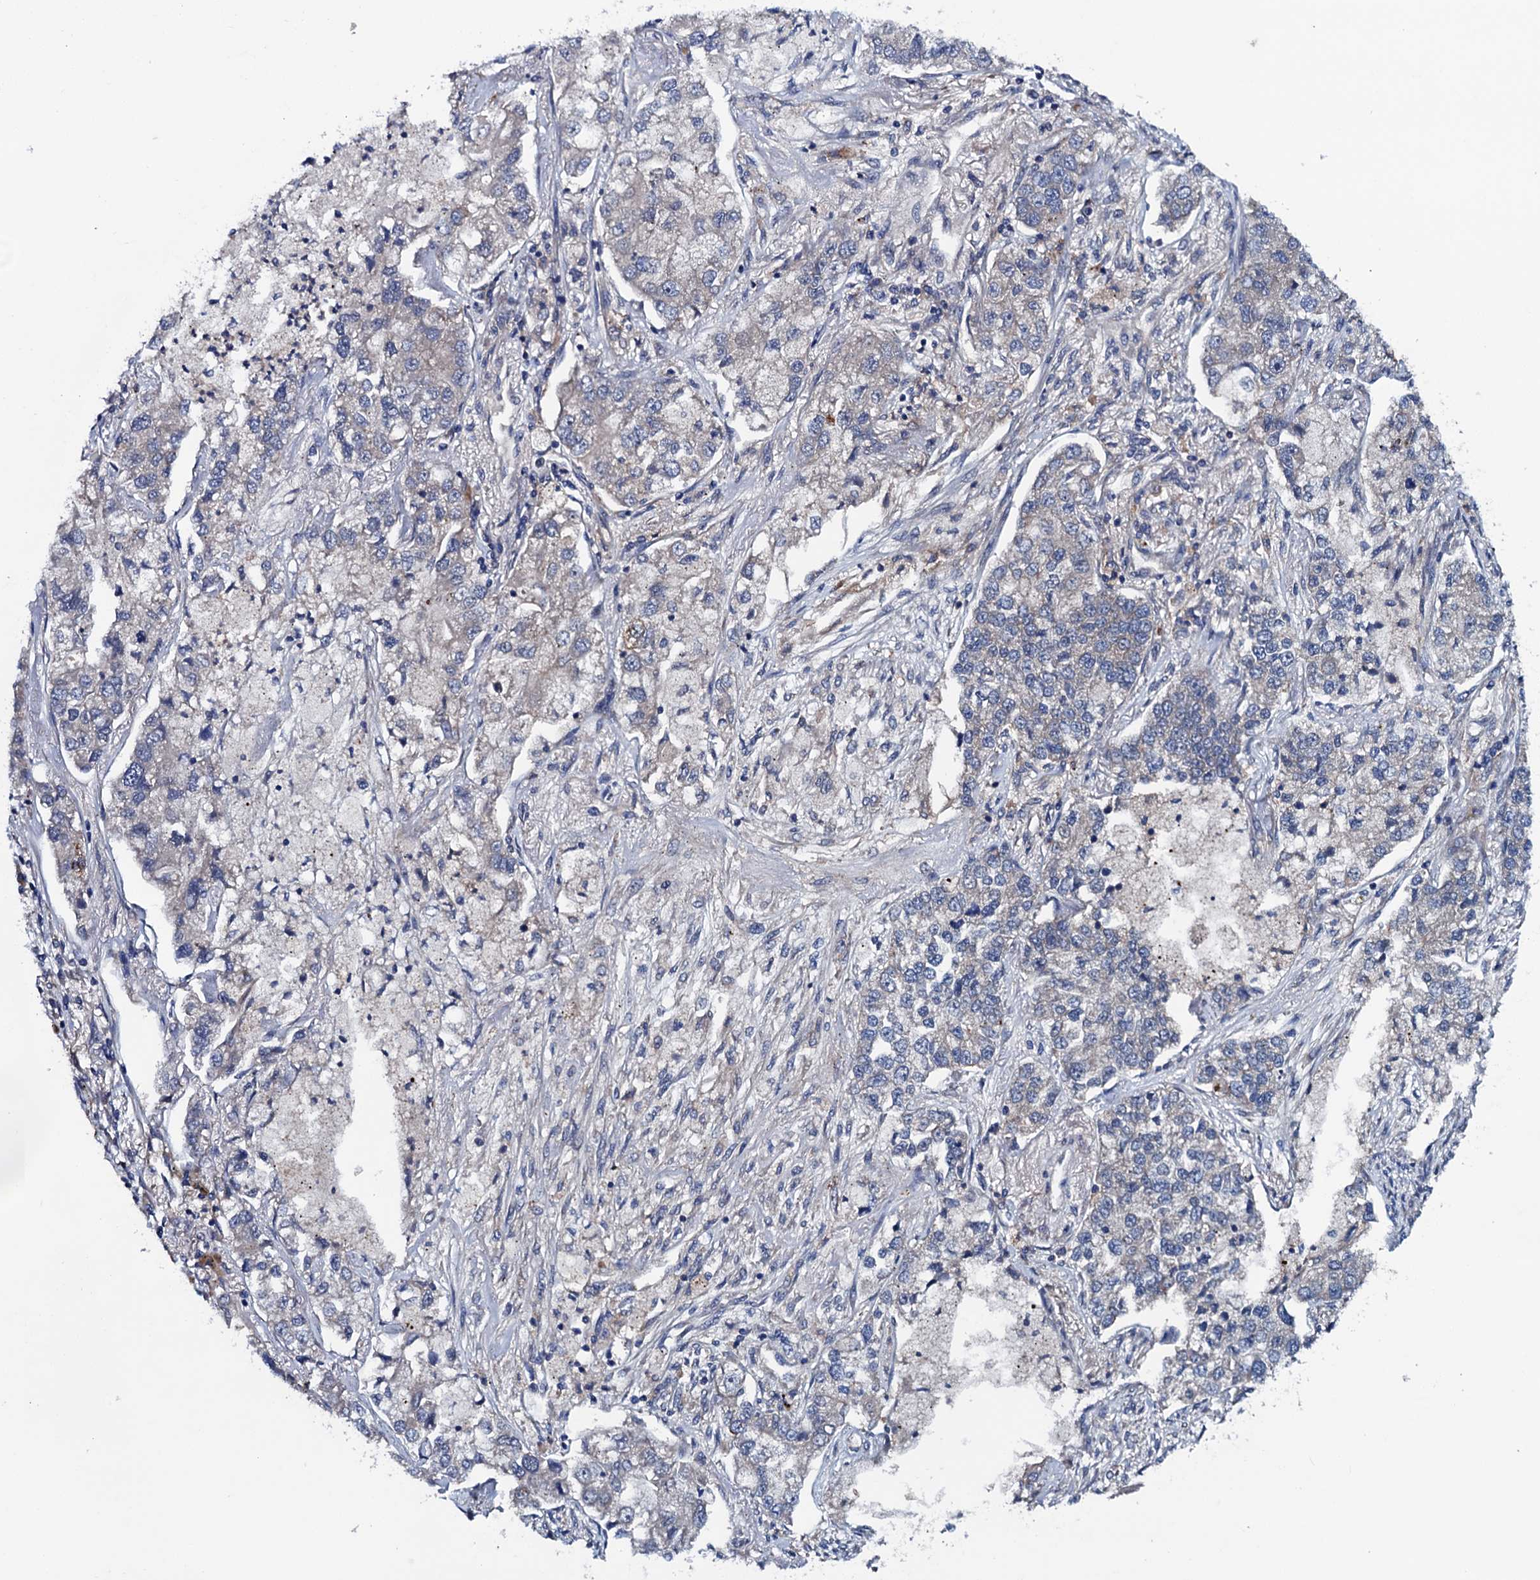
{"staining": {"intensity": "negative", "quantity": "none", "location": "none"}, "tissue": "lung cancer", "cell_type": "Tumor cells", "image_type": "cancer", "snomed": [{"axis": "morphology", "description": "Adenocarcinoma, NOS"}, {"axis": "topography", "description": "Lung"}], "caption": "DAB immunohistochemical staining of human lung adenocarcinoma exhibits no significant expression in tumor cells.", "gene": "BLTP3B", "patient": {"sex": "male", "age": 49}}